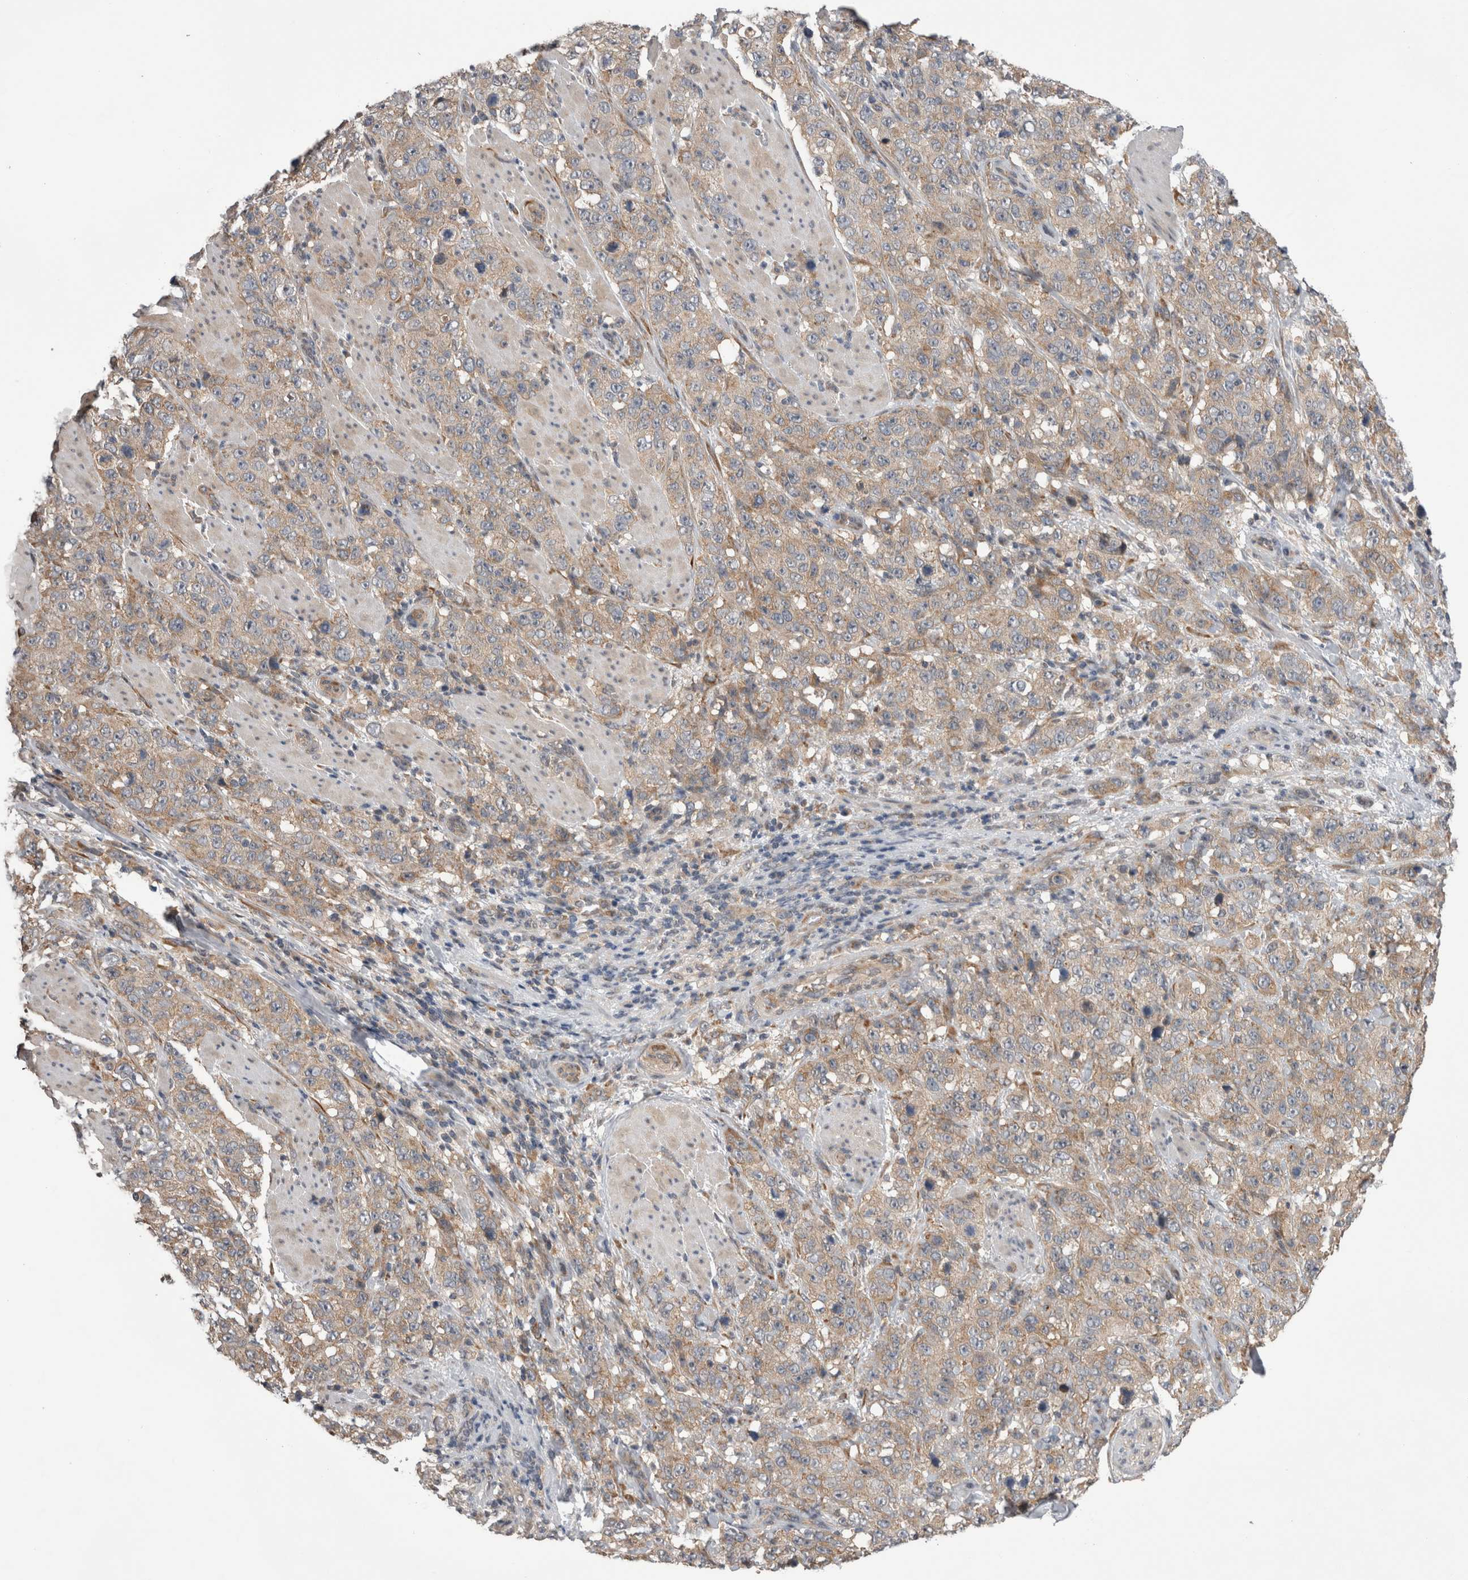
{"staining": {"intensity": "weak", "quantity": ">75%", "location": "cytoplasmic/membranous"}, "tissue": "stomach cancer", "cell_type": "Tumor cells", "image_type": "cancer", "snomed": [{"axis": "morphology", "description": "Adenocarcinoma, NOS"}, {"axis": "topography", "description": "Stomach"}], "caption": "Tumor cells demonstrate low levels of weak cytoplasmic/membranous expression in about >75% of cells in human adenocarcinoma (stomach). The protein of interest is shown in brown color, while the nuclei are stained blue.", "gene": "ARHGAP29", "patient": {"sex": "male", "age": 48}}